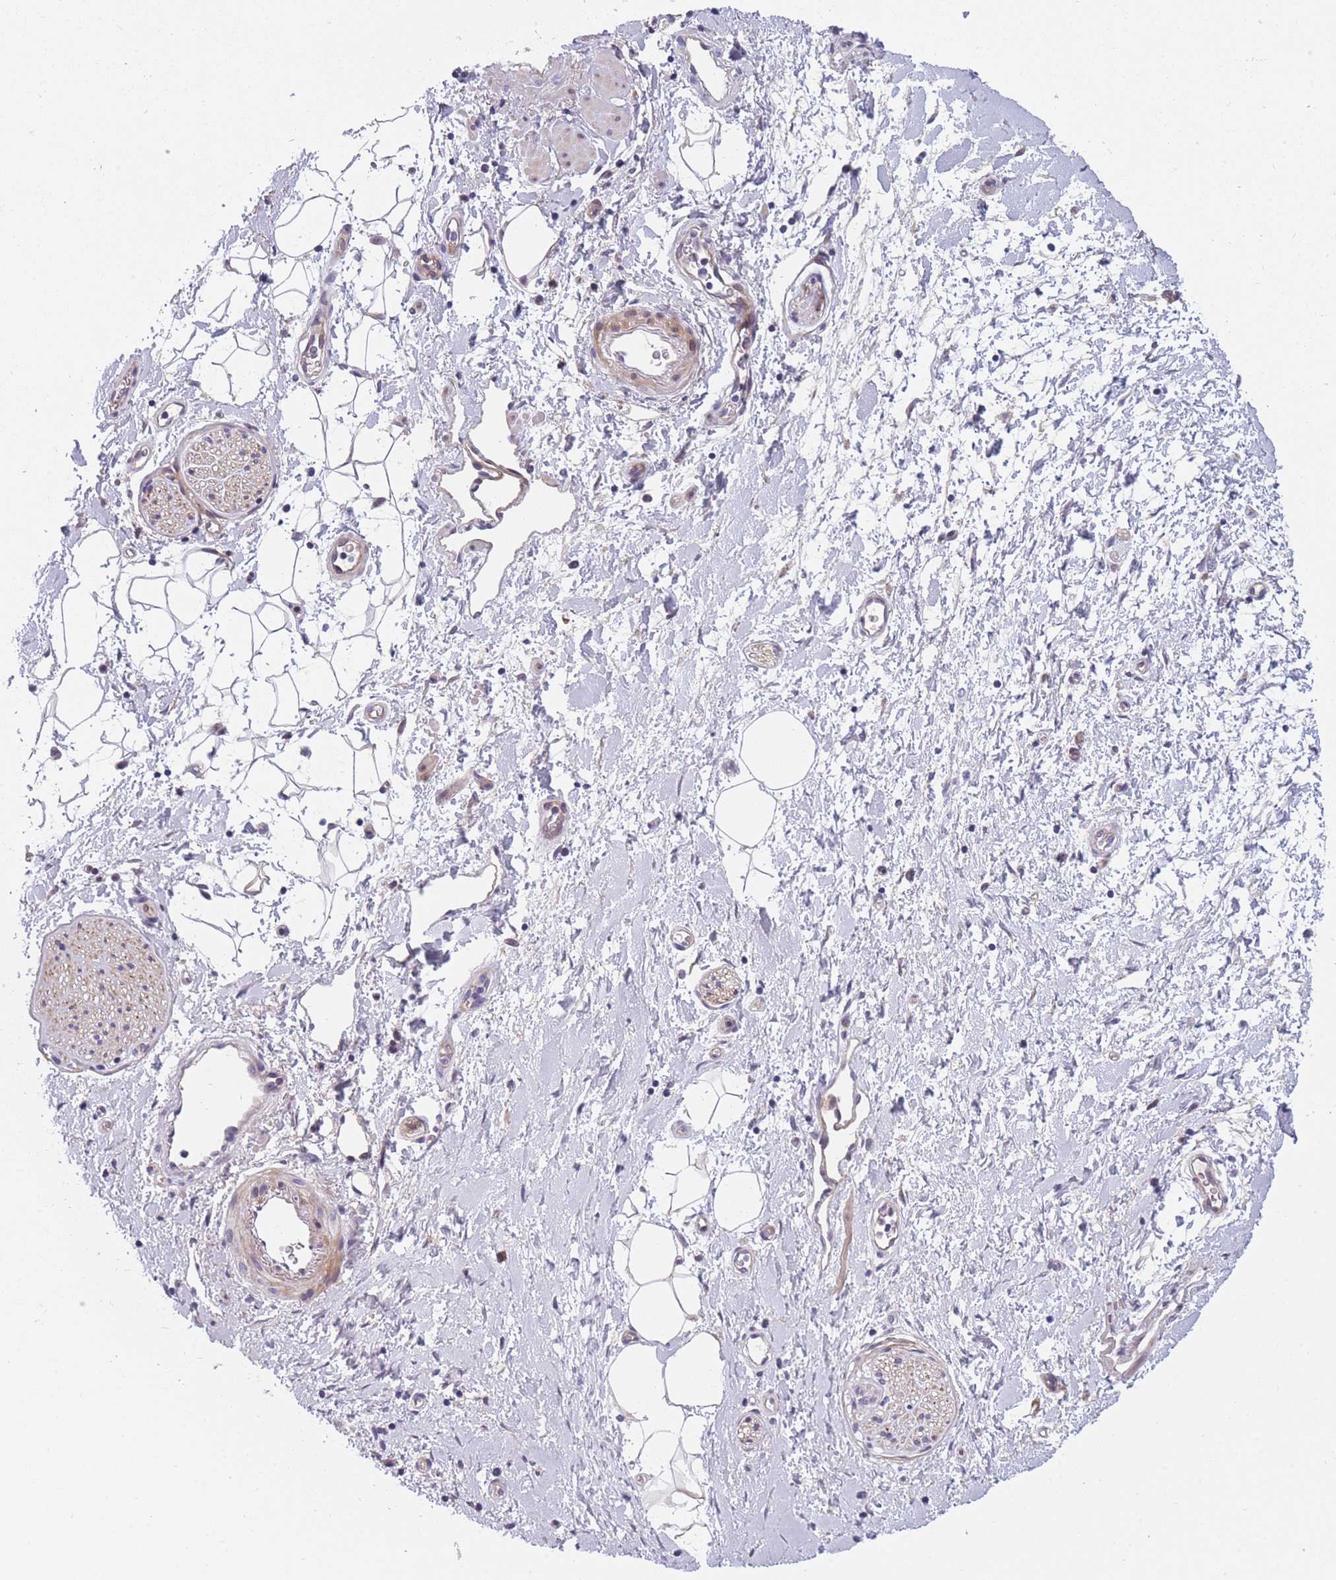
{"staining": {"intensity": "negative", "quantity": "none", "location": "none"}, "tissue": "adipose tissue", "cell_type": "Adipocytes", "image_type": "normal", "snomed": [{"axis": "morphology", "description": "Normal tissue, NOS"}, {"axis": "morphology", "description": "Adenocarcinoma, NOS"}, {"axis": "topography", "description": "Pancreas"}, {"axis": "topography", "description": "Peripheral nerve tissue"}], "caption": "Immunohistochemistry of unremarkable adipose tissue displays no staining in adipocytes. (DAB immunohistochemistry with hematoxylin counter stain).", "gene": "FAM83F", "patient": {"sex": "female", "age": 77}}